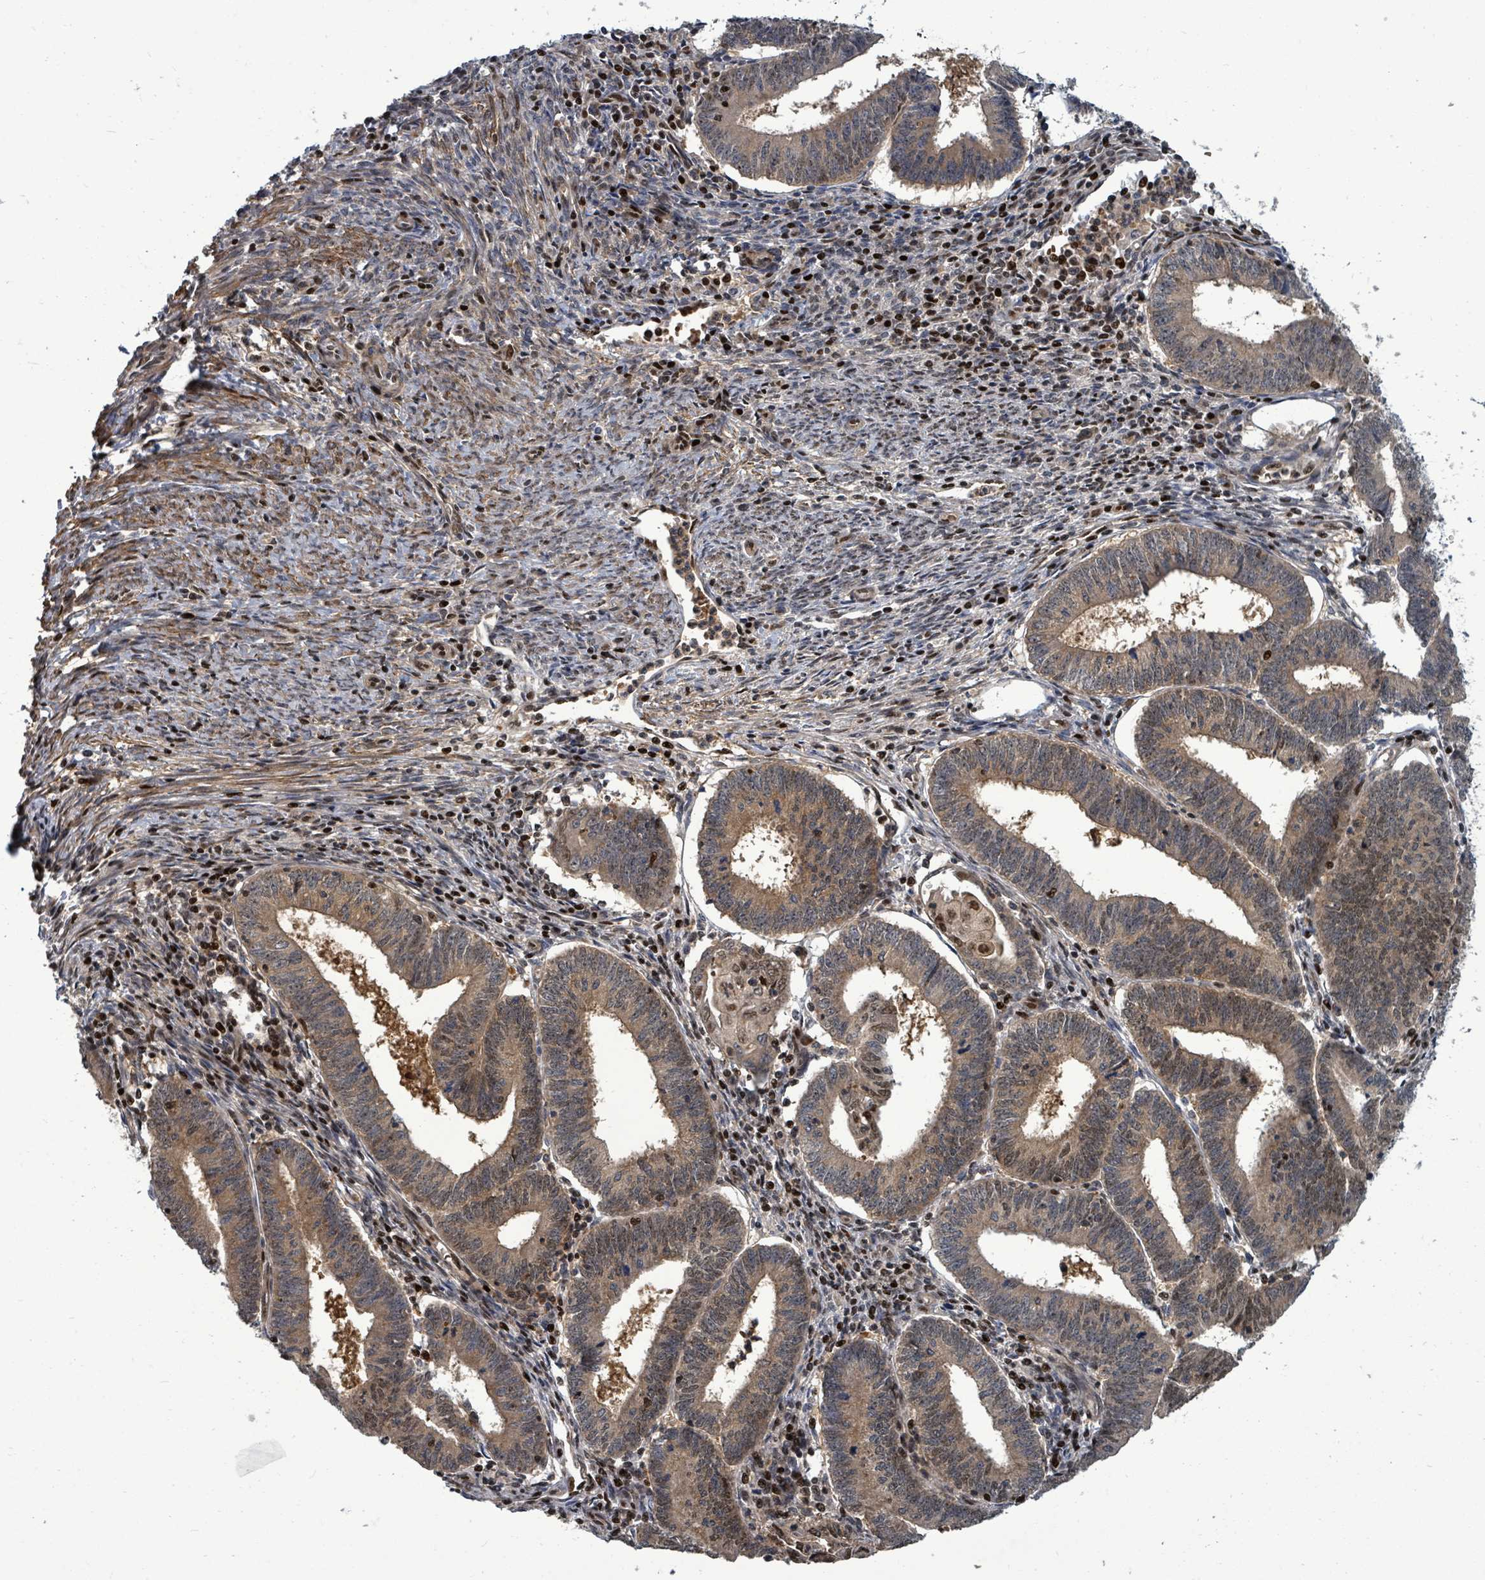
{"staining": {"intensity": "moderate", "quantity": ">75%", "location": "cytoplasmic/membranous,nuclear"}, "tissue": "endometrial cancer", "cell_type": "Tumor cells", "image_type": "cancer", "snomed": [{"axis": "morphology", "description": "Adenocarcinoma, NOS"}, {"axis": "topography", "description": "Endometrium"}], "caption": "The photomicrograph demonstrates a brown stain indicating the presence of a protein in the cytoplasmic/membranous and nuclear of tumor cells in endometrial adenocarcinoma.", "gene": "TRDMT1", "patient": {"sex": "female", "age": 60}}